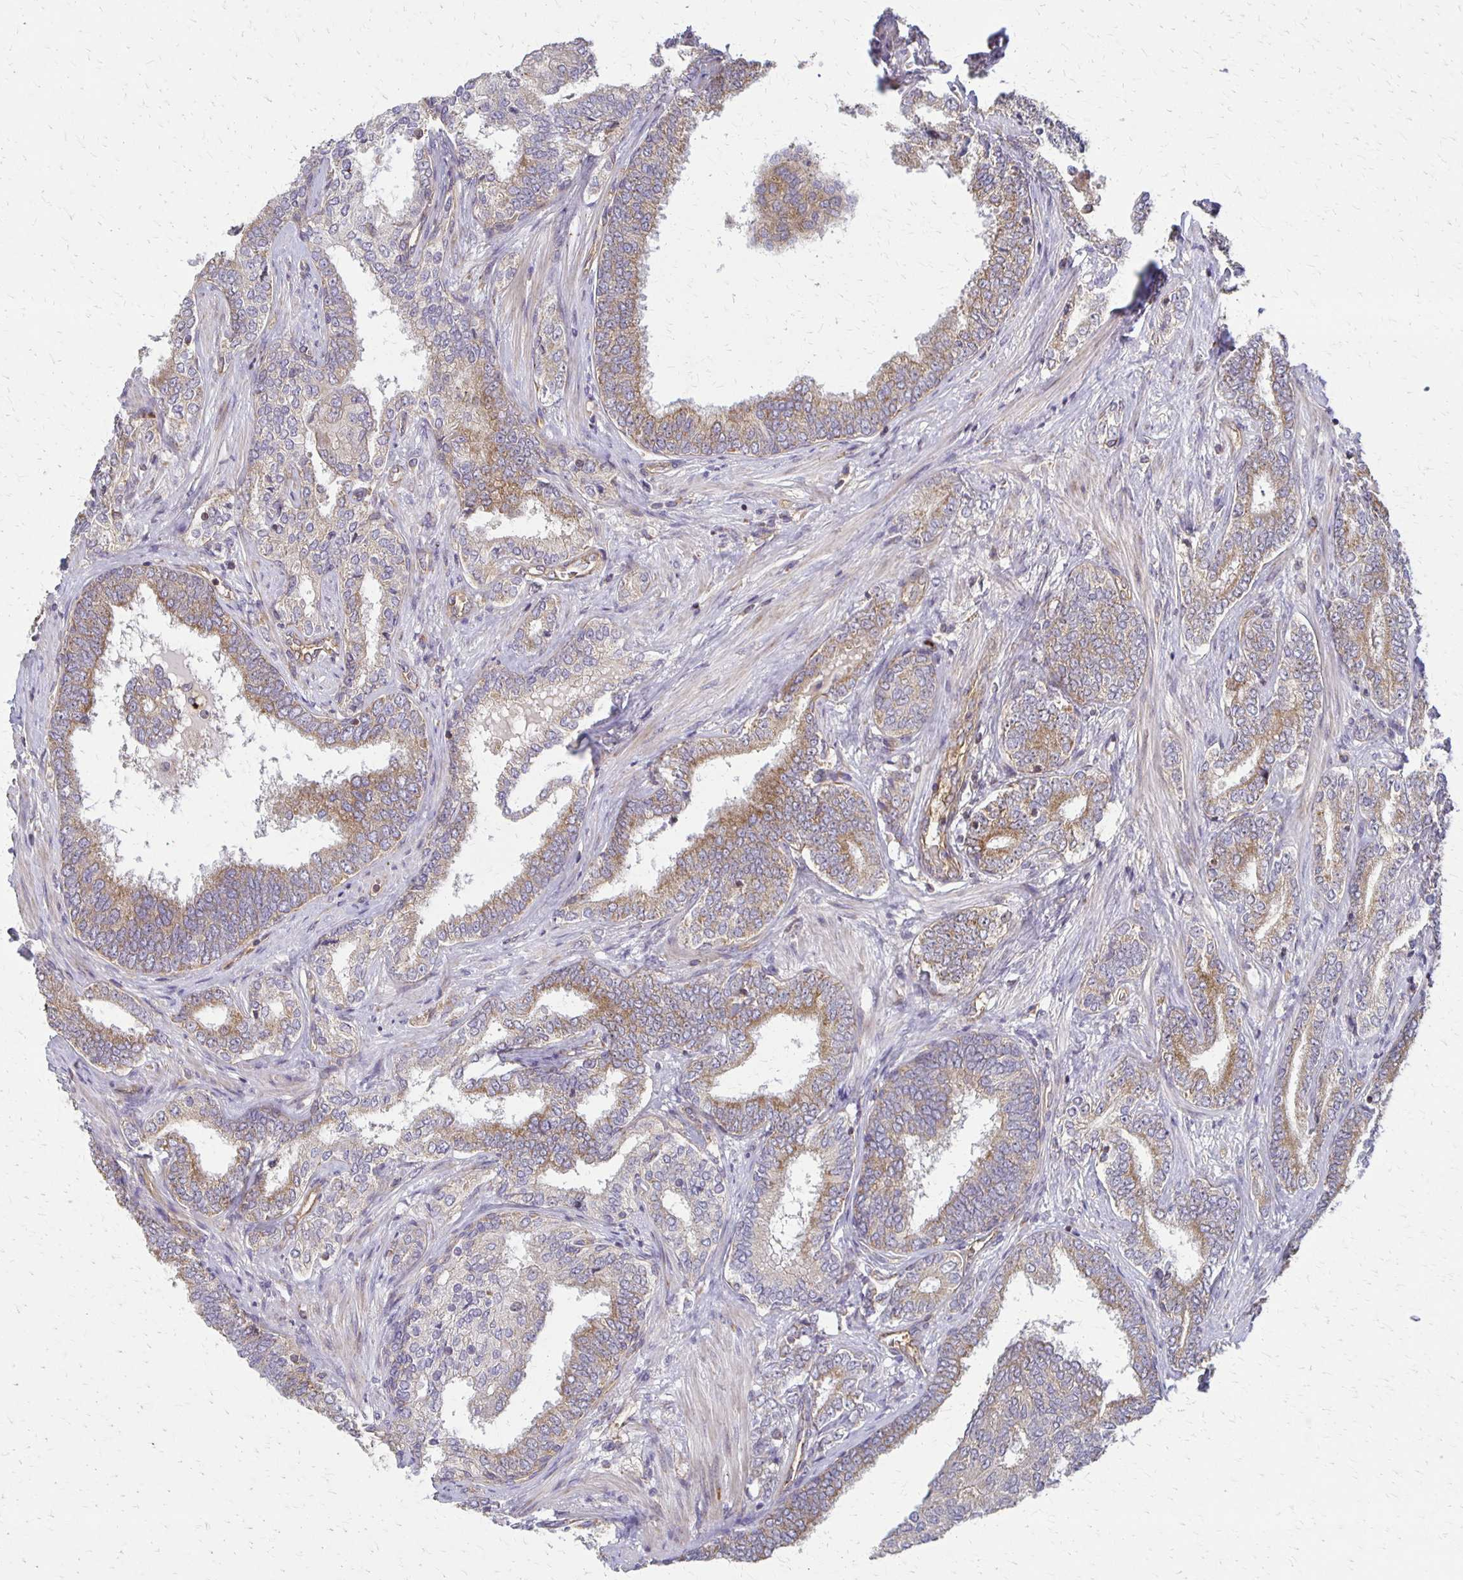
{"staining": {"intensity": "moderate", "quantity": "25%-75%", "location": "cytoplasmic/membranous"}, "tissue": "prostate cancer", "cell_type": "Tumor cells", "image_type": "cancer", "snomed": [{"axis": "morphology", "description": "Adenocarcinoma, High grade"}, {"axis": "topography", "description": "Prostate"}], "caption": "DAB (3,3'-diaminobenzidine) immunohistochemical staining of human prostate cancer (high-grade adenocarcinoma) reveals moderate cytoplasmic/membranous protein positivity in approximately 25%-75% of tumor cells.", "gene": "EIF4EBP2", "patient": {"sex": "male", "age": 72}}